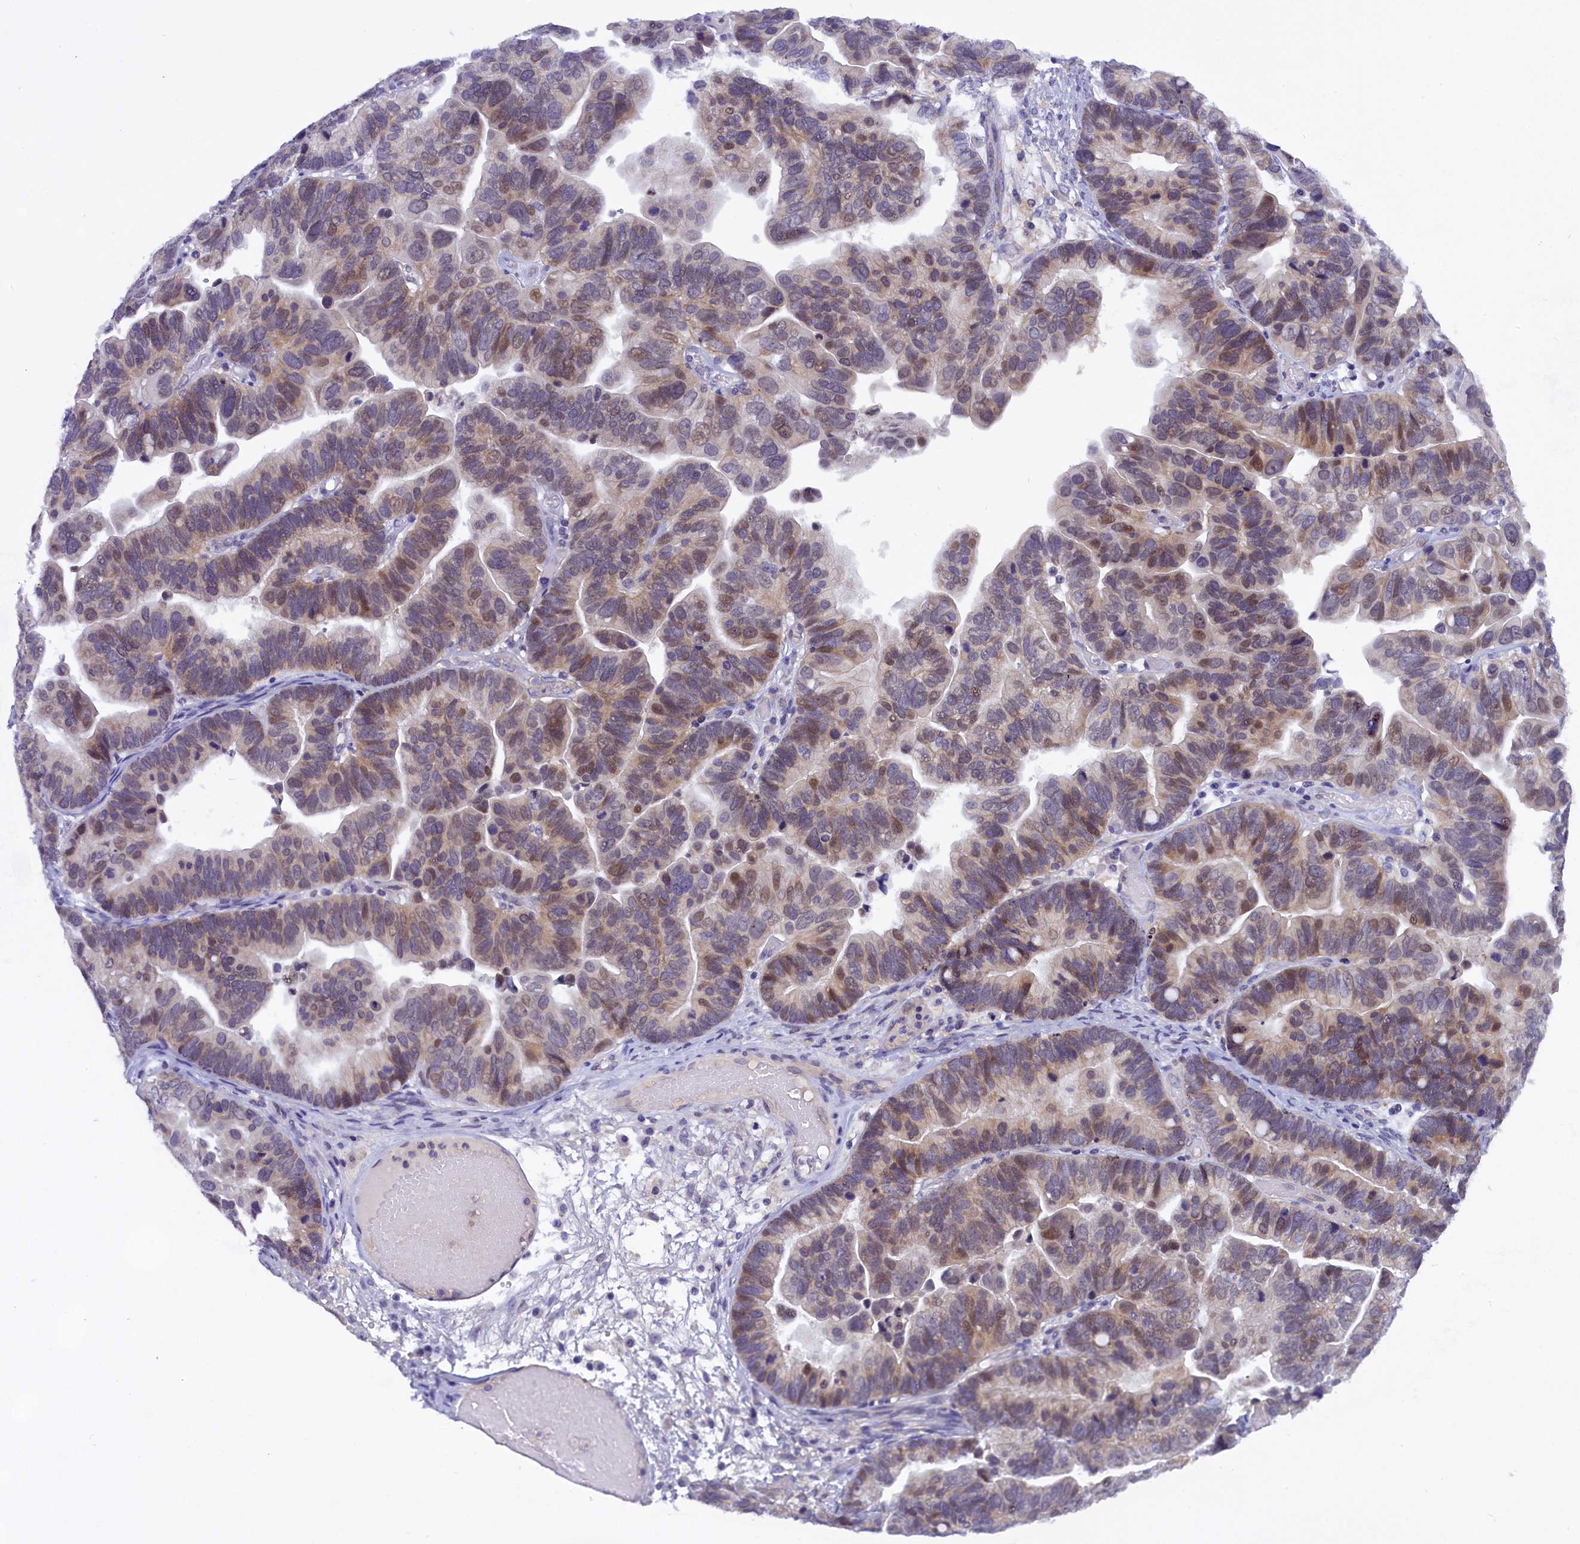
{"staining": {"intensity": "moderate", "quantity": "<25%", "location": "nuclear"}, "tissue": "ovarian cancer", "cell_type": "Tumor cells", "image_type": "cancer", "snomed": [{"axis": "morphology", "description": "Cystadenocarcinoma, serous, NOS"}, {"axis": "topography", "description": "Ovary"}], "caption": "Moderate nuclear protein expression is appreciated in about <25% of tumor cells in ovarian cancer. (brown staining indicates protein expression, while blue staining denotes nuclei).", "gene": "ENKD1", "patient": {"sex": "female", "age": 56}}